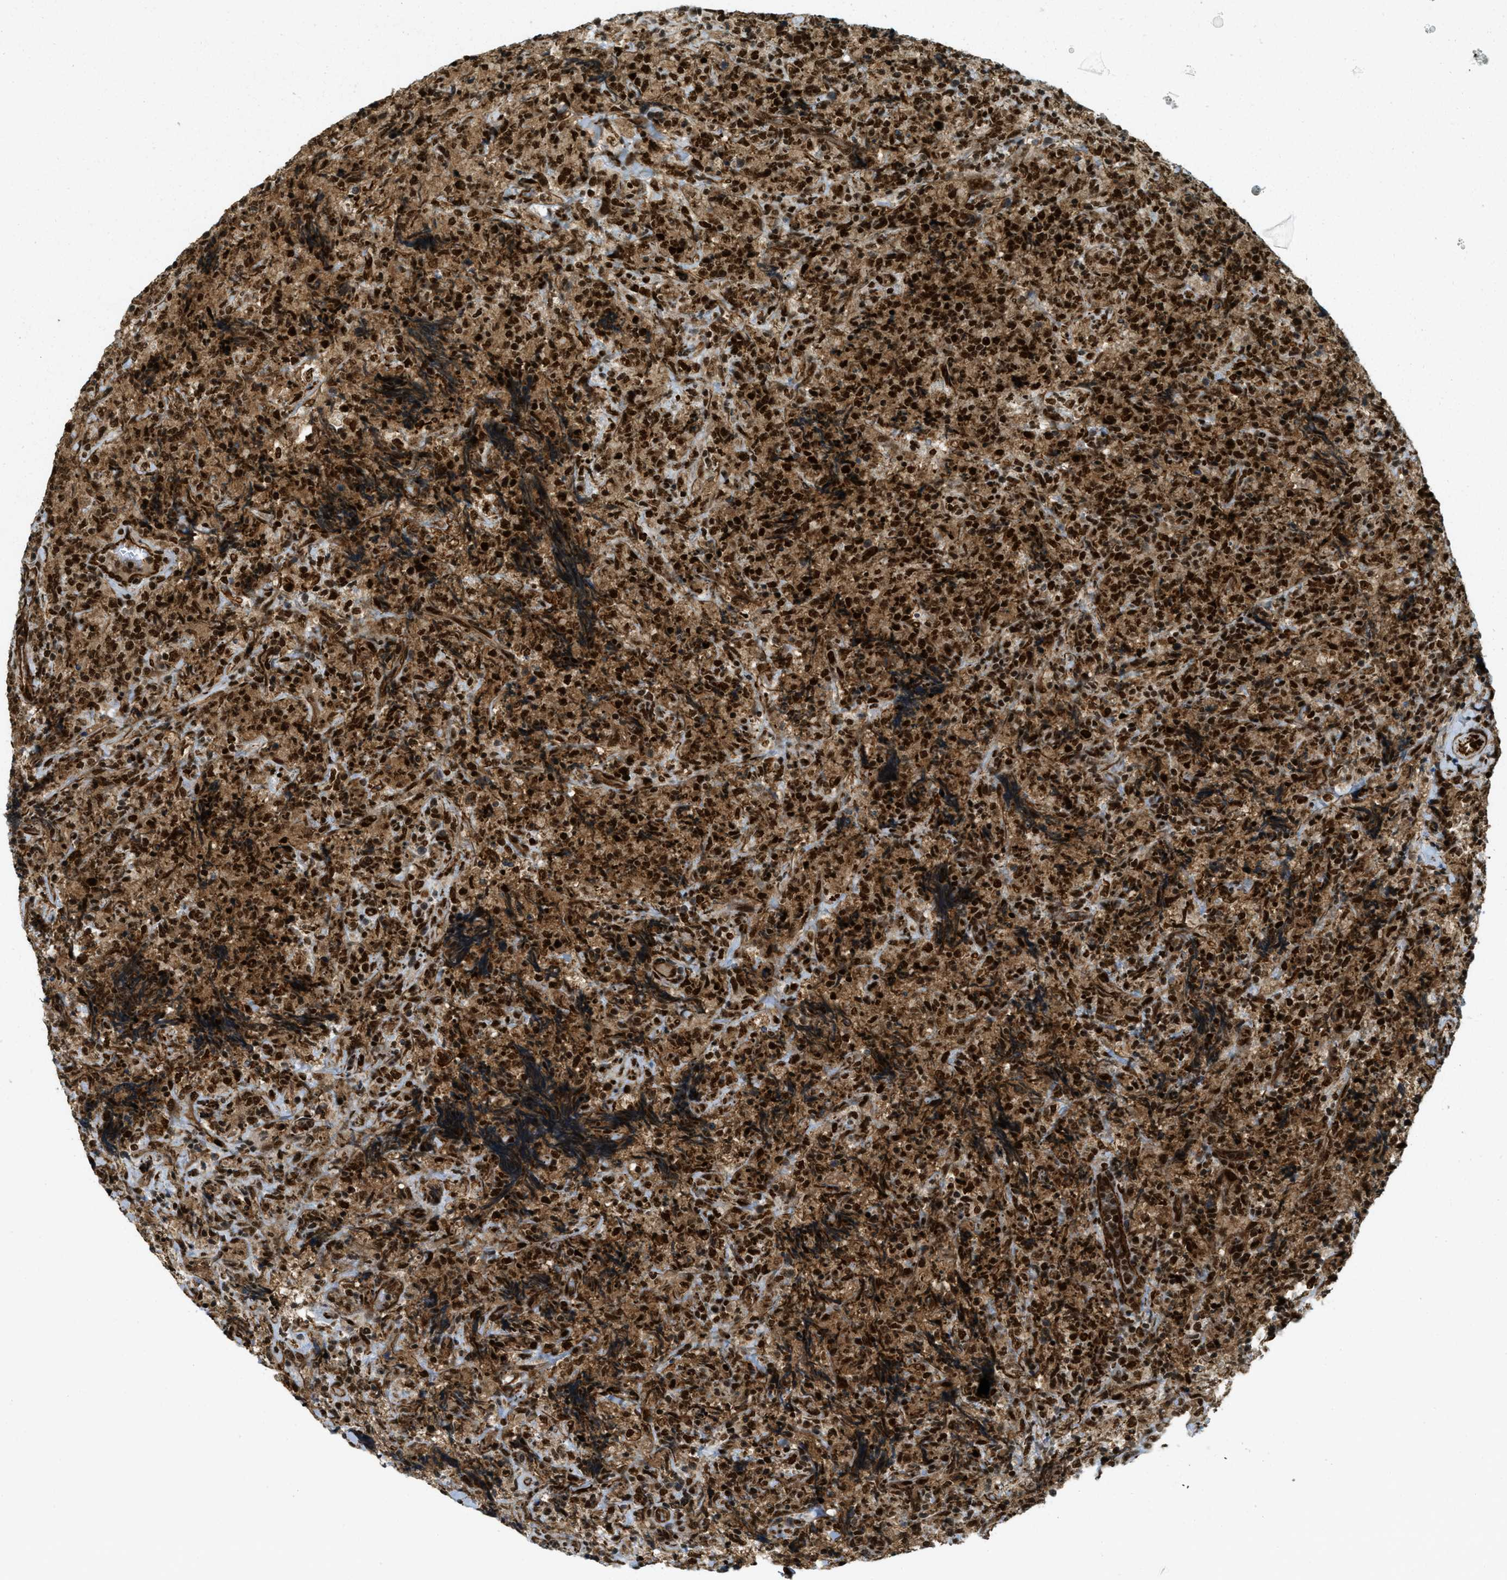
{"staining": {"intensity": "strong", "quantity": ">75%", "location": "cytoplasmic/membranous,nuclear"}, "tissue": "lymphoma", "cell_type": "Tumor cells", "image_type": "cancer", "snomed": [{"axis": "morphology", "description": "Malignant lymphoma, non-Hodgkin's type, High grade"}, {"axis": "topography", "description": "Tonsil"}], "caption": "IHC histopathology image of neoplastic tissue: lymphoma stained using IHC exhibits high levels of strong protein expression localized specifically in the cytoplasmic/membranous and nuclear of tumor cells, appearing as a cytoplasmic/membranous and nuclear brown color.", "gene": "ZFR", "patient": {"sex": "female", "age": 36}}